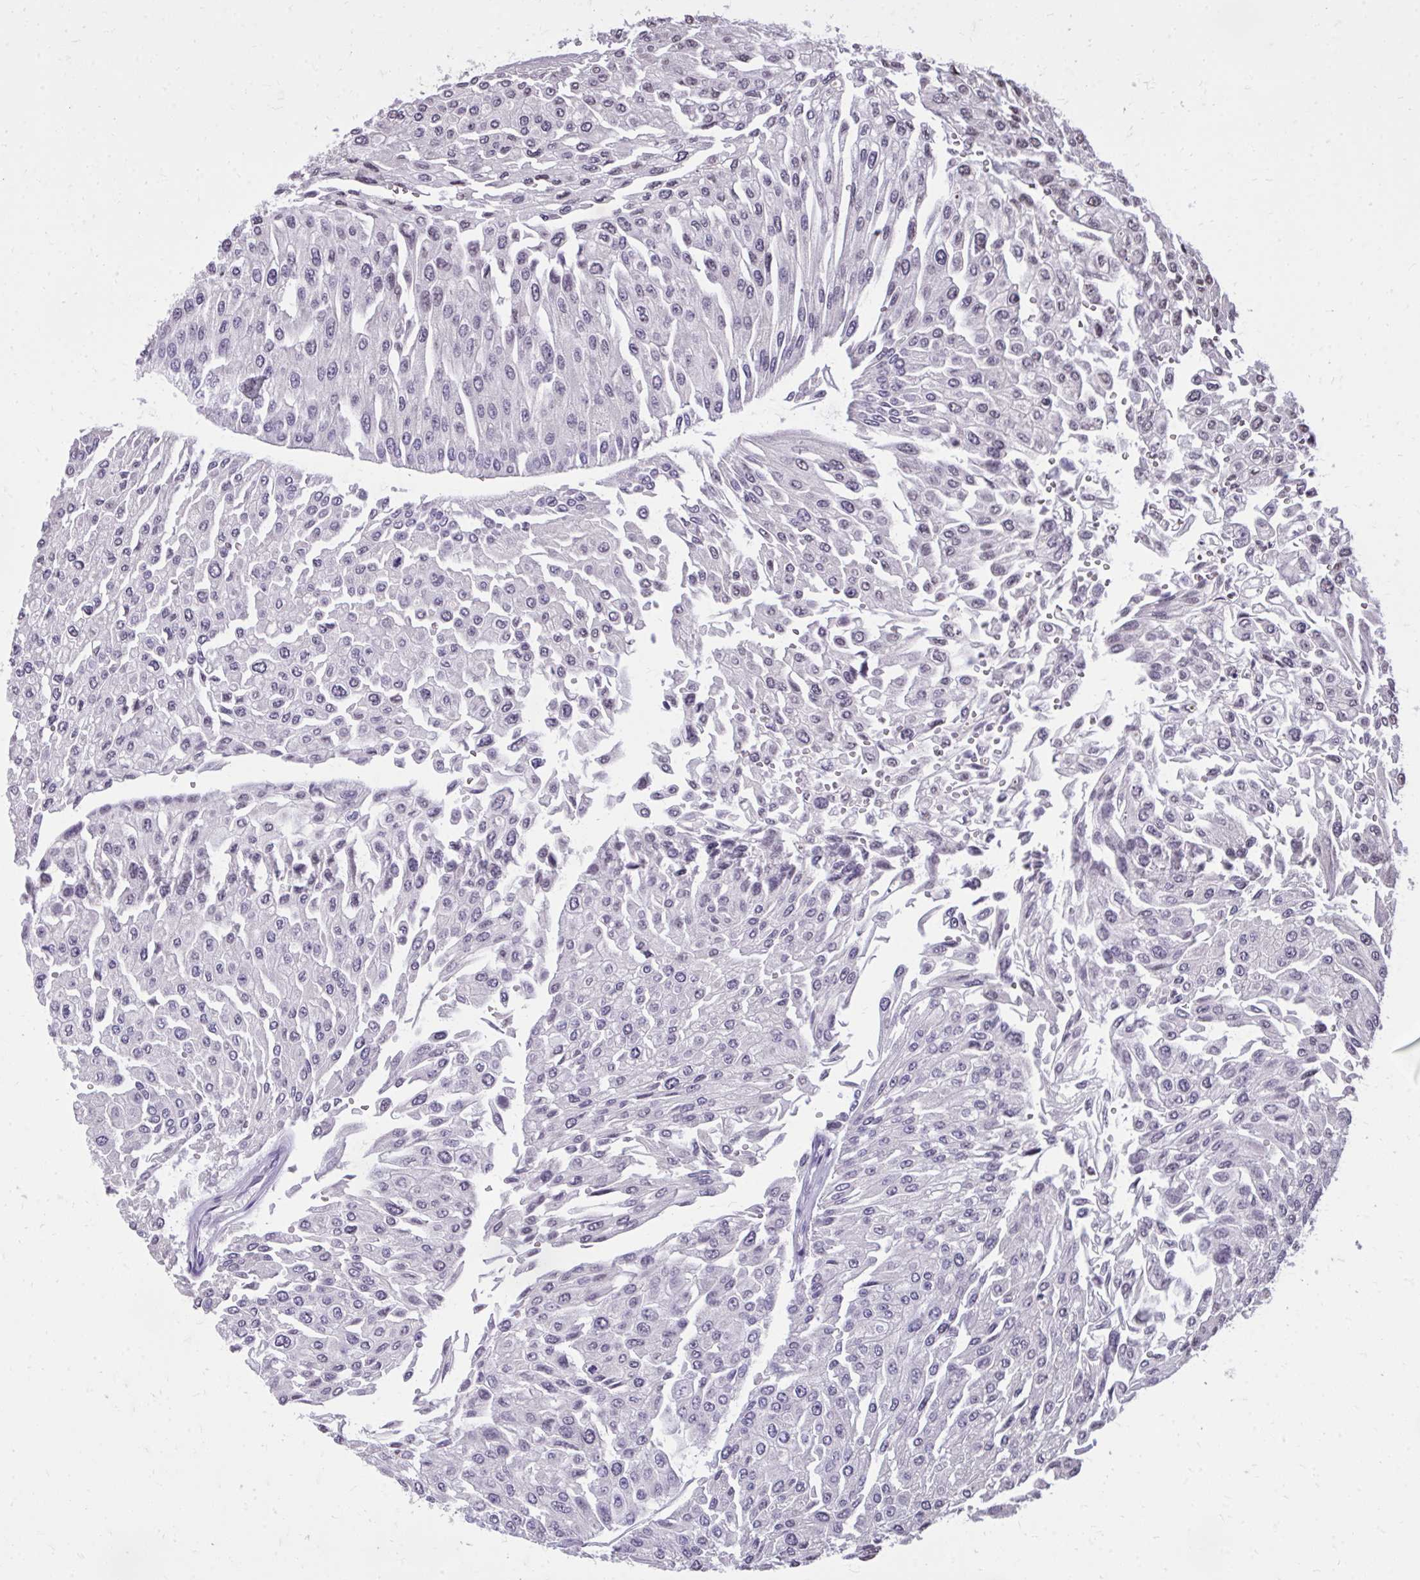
{"staining": {"intensity": "negative", "quantity": "none", "location": "none"}, "tissue": "urothelial cancer", "cell_type": "Tumor cells", "image_type": "cancer", "snomed": [{"axis": "morphology", "description": "Urothelial carcinoma, NOS"}, {"axis": "topography", "description": "Urinary bladder"}], "caption": "Tumor cells show no significant expression in urothelial cancer.", "gene": "AKAP5", "patient": {"sex": "male", "age": 67}}